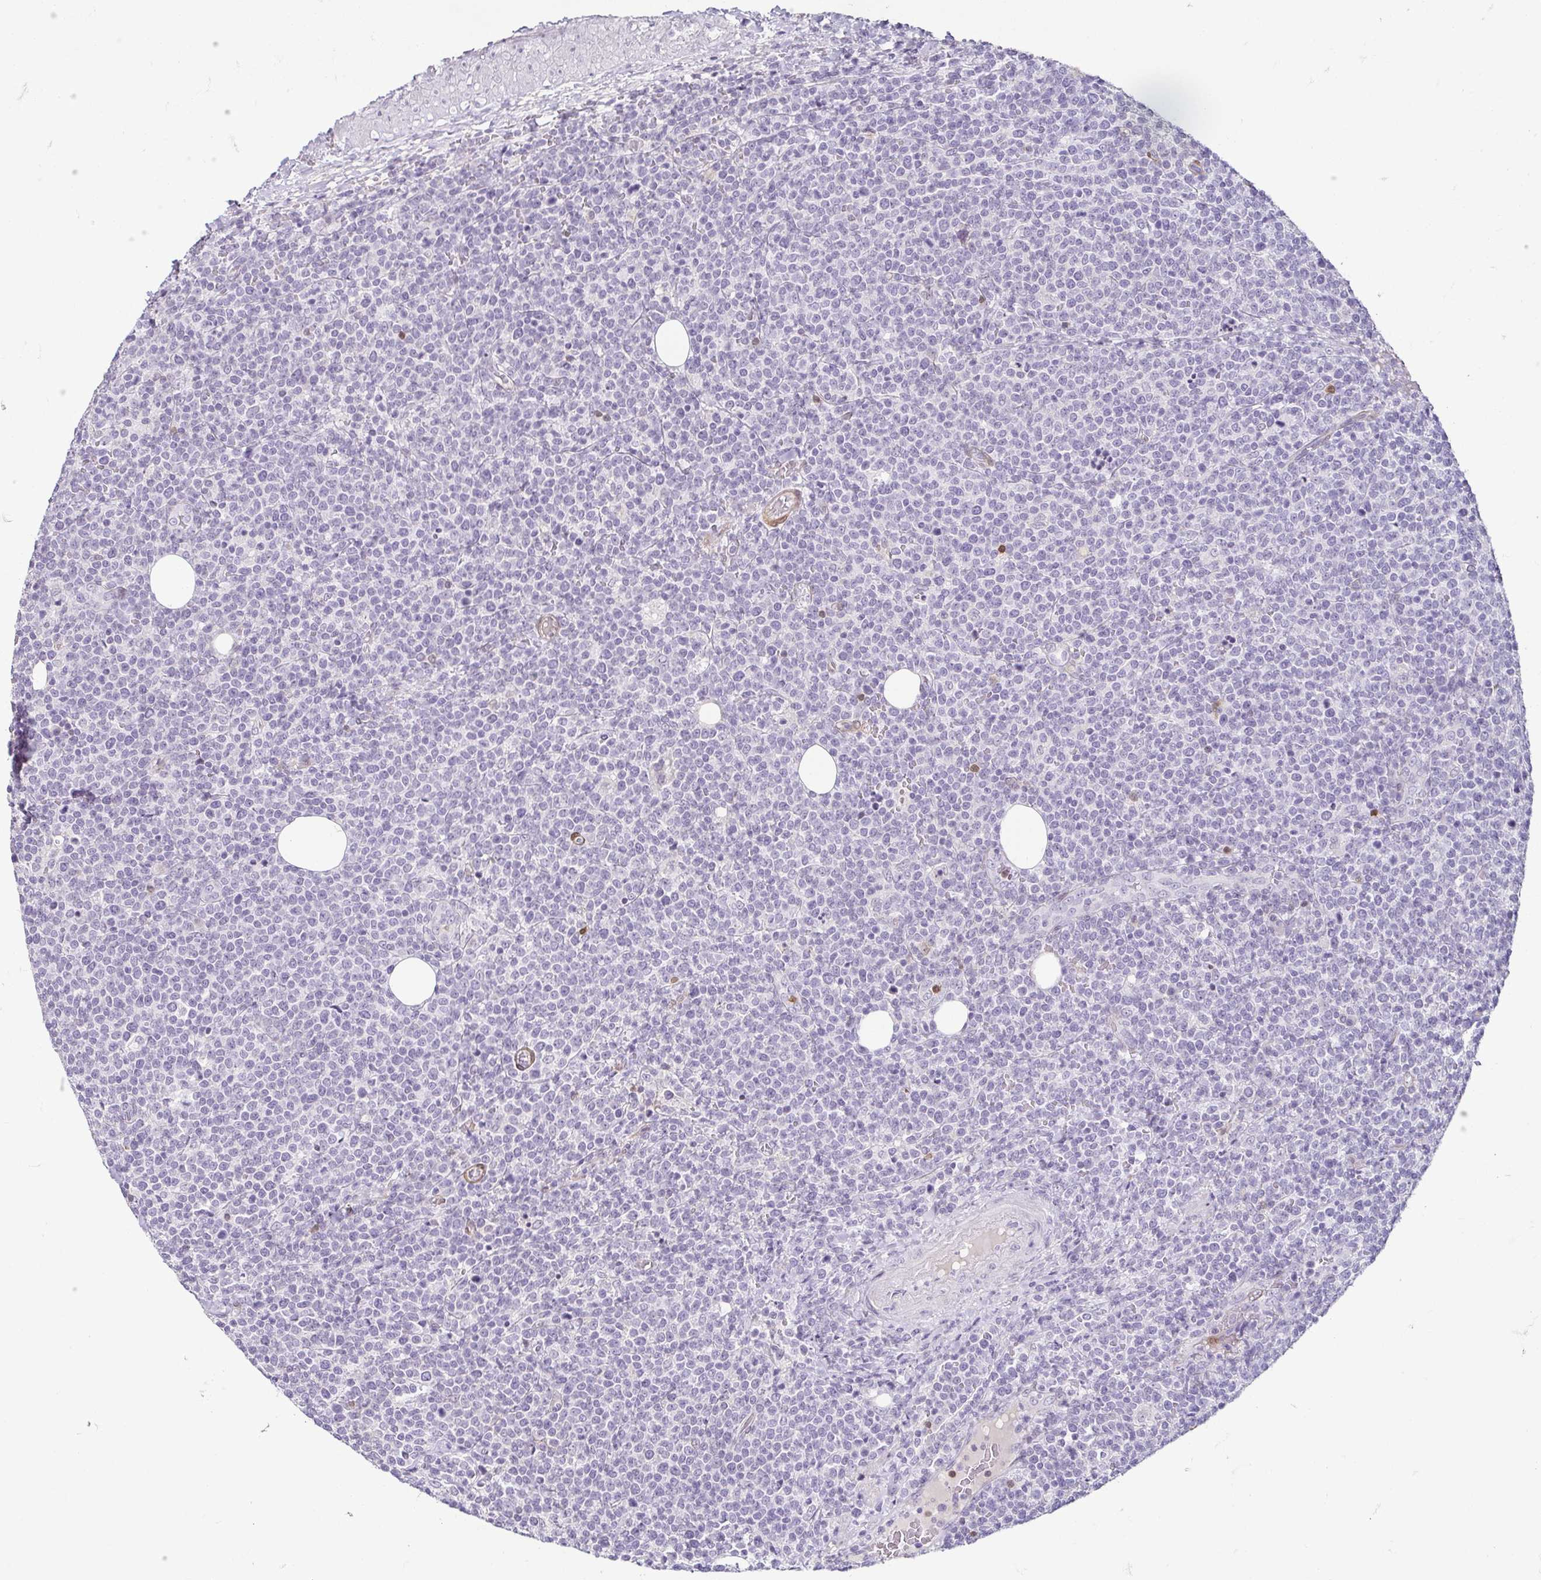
{"staining": {"intensity": "negative", "quantity": "none", "location": "none"}, "tissue": "lymphoma", "cell_type": "Tumor cells", "image_type": "cancer", "snomed": [{"axis": "morphology", "description": "Malignant lymphoma, non-Hodgkin's type, High grade"}, {"axis": "topography", "description": "Lymph node"}], "caption": "Histopathology image shows no protein expression in tumor cells of lymphoma tissue. The staining is performed using DAB (3,3'-diaminobenzidine) brown chromogen with nuclei counter-stained in using hematoxylin.", "gene": "HOPX", "patient": {"sex": "male", "age": 61}}